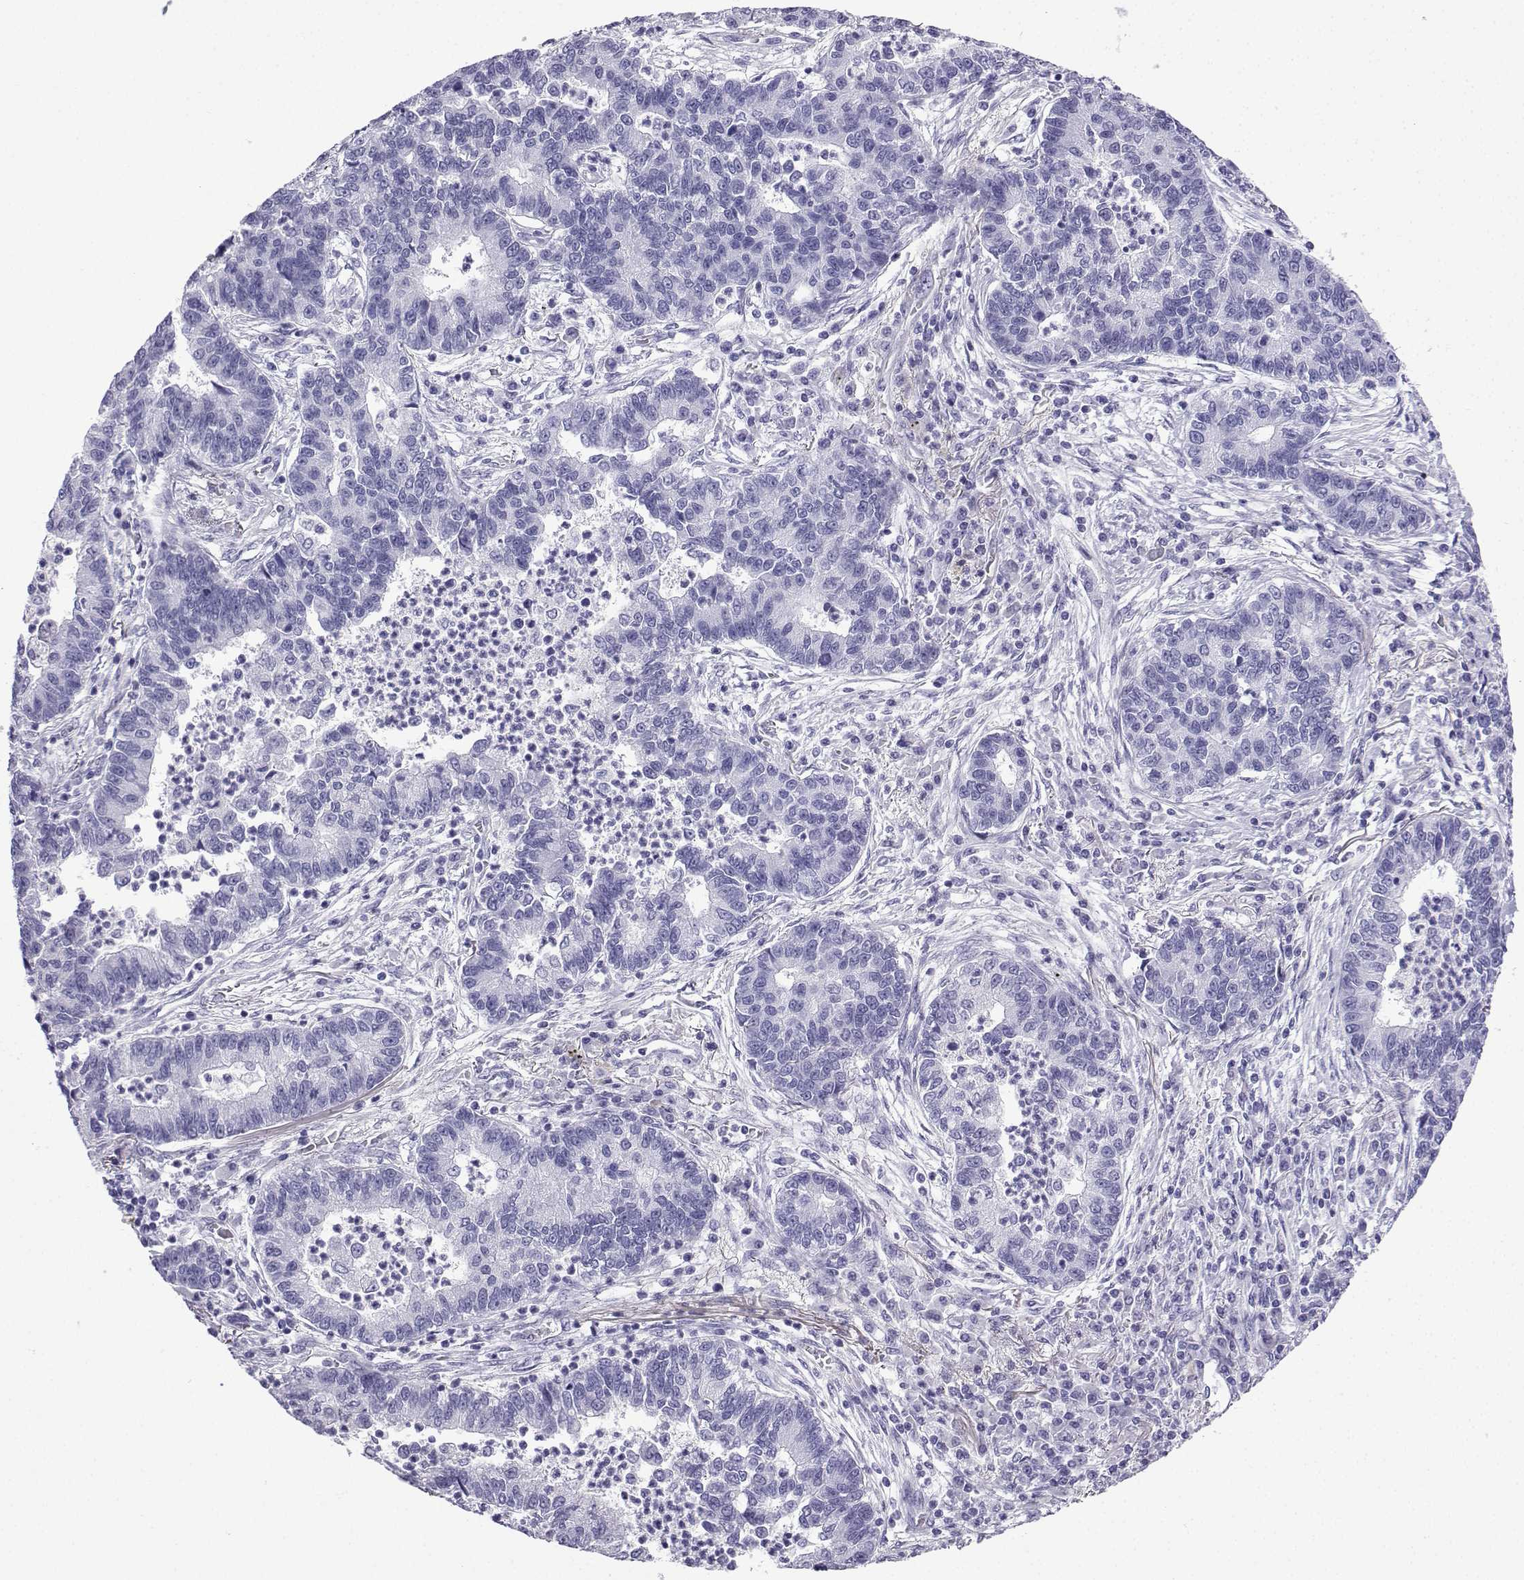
{"staining": {"intensity": "negative", "quantity": "none", "location": "none"}, "tissue": "lung cancer", "cell_type": "Tumor cells", "image_type": "cancer", "snomed": [{"axis": "morphology", "description": "Adenocarcinoma, NOS"}, {"axis": "topography", "description": "Lung"}], "caption": "Image shows no protein expression in tumor cells of lung cancer (adenocarcinoma) tissue.", "gene": "KCNF1", "patient": {"sex": "female", "age": 57}}